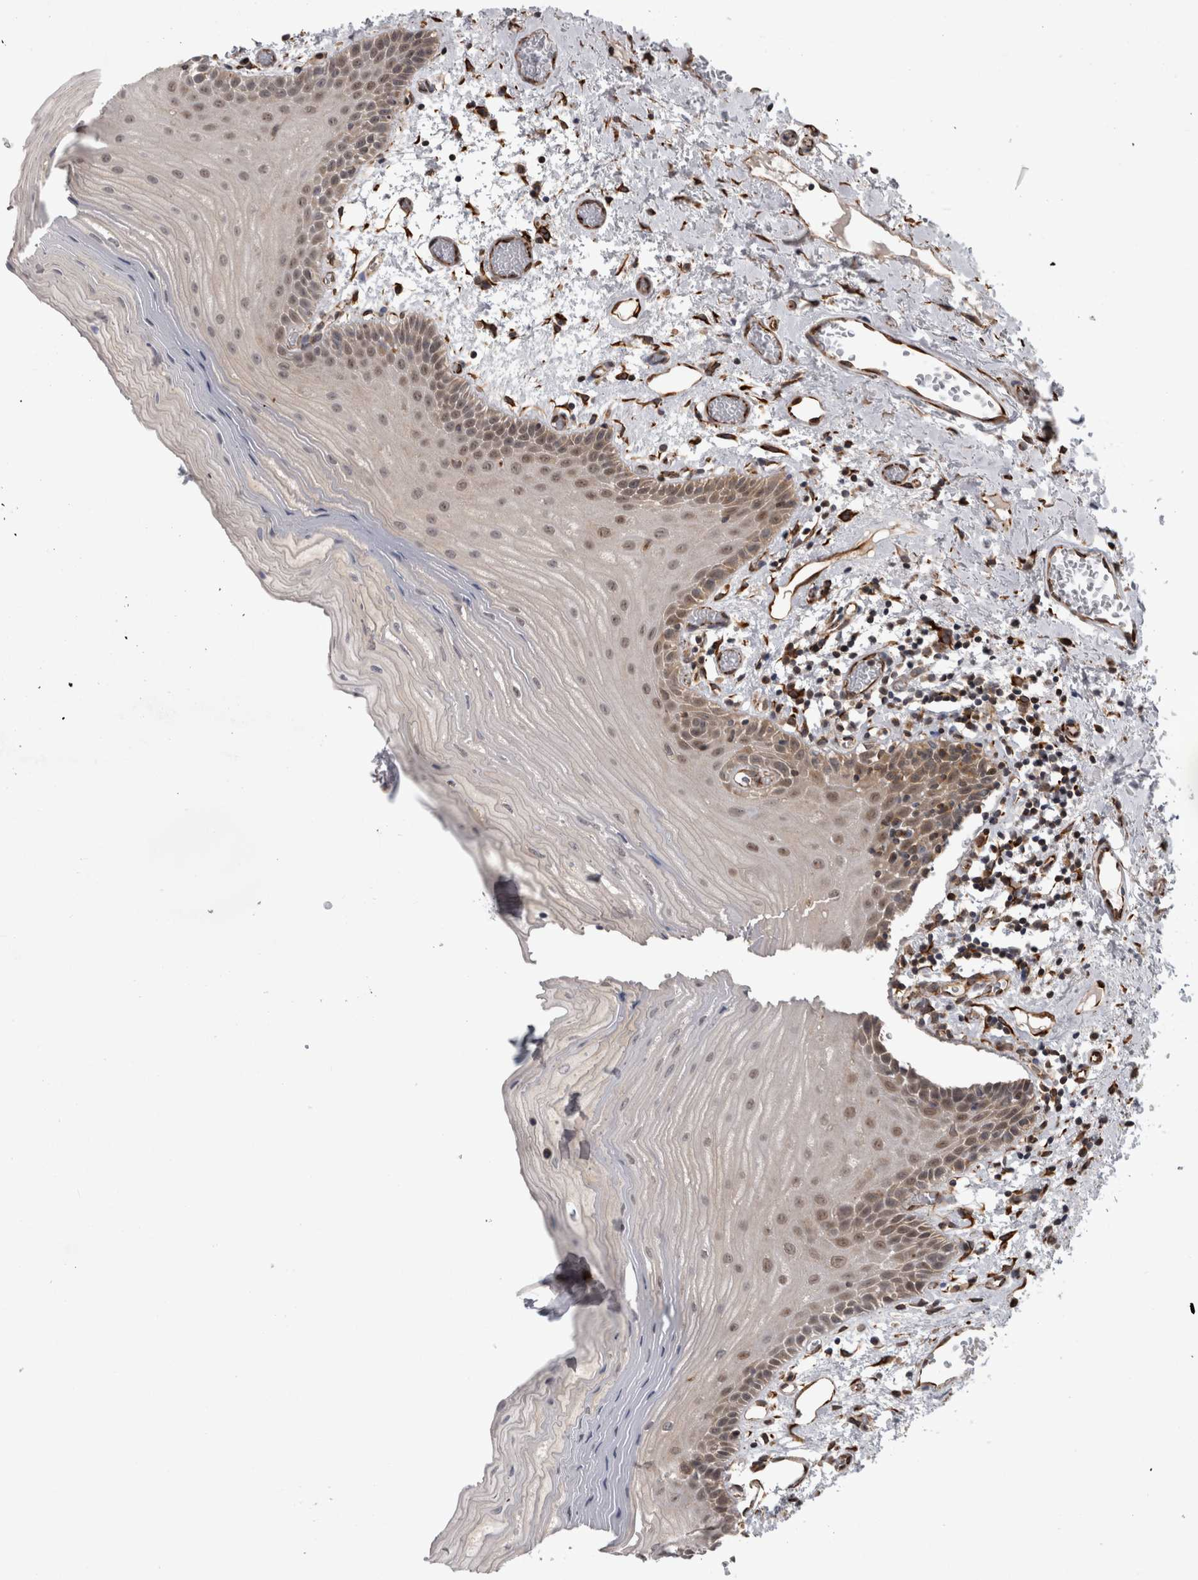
{"staining": {"intensity": "weak", "quantity": "25%-75%", "location": "cytoplasmic/membranous"}, "tissue": "oral mucosa", "cell_type": "Squamous epithelial cells", "image_type": "normal", "snomed": [{"axis": "morphology", "description": "Normal tissue, NOS"}, {"axis": "topography", "description": "Oral tissue"}], "caption": "An immunohistochemistry (IHC) image of benign tissue is shown. Protein staining in brown labels weak cytoplasmic/membranous positivity in oral mucosa within squamous epithelial cells. (DAB (3,3'-diaminobenzidine) IHC with brightfield microscopy, high magnification).", "gene": "ACOT7", "patient": {"sex": "male", "age": 52}}